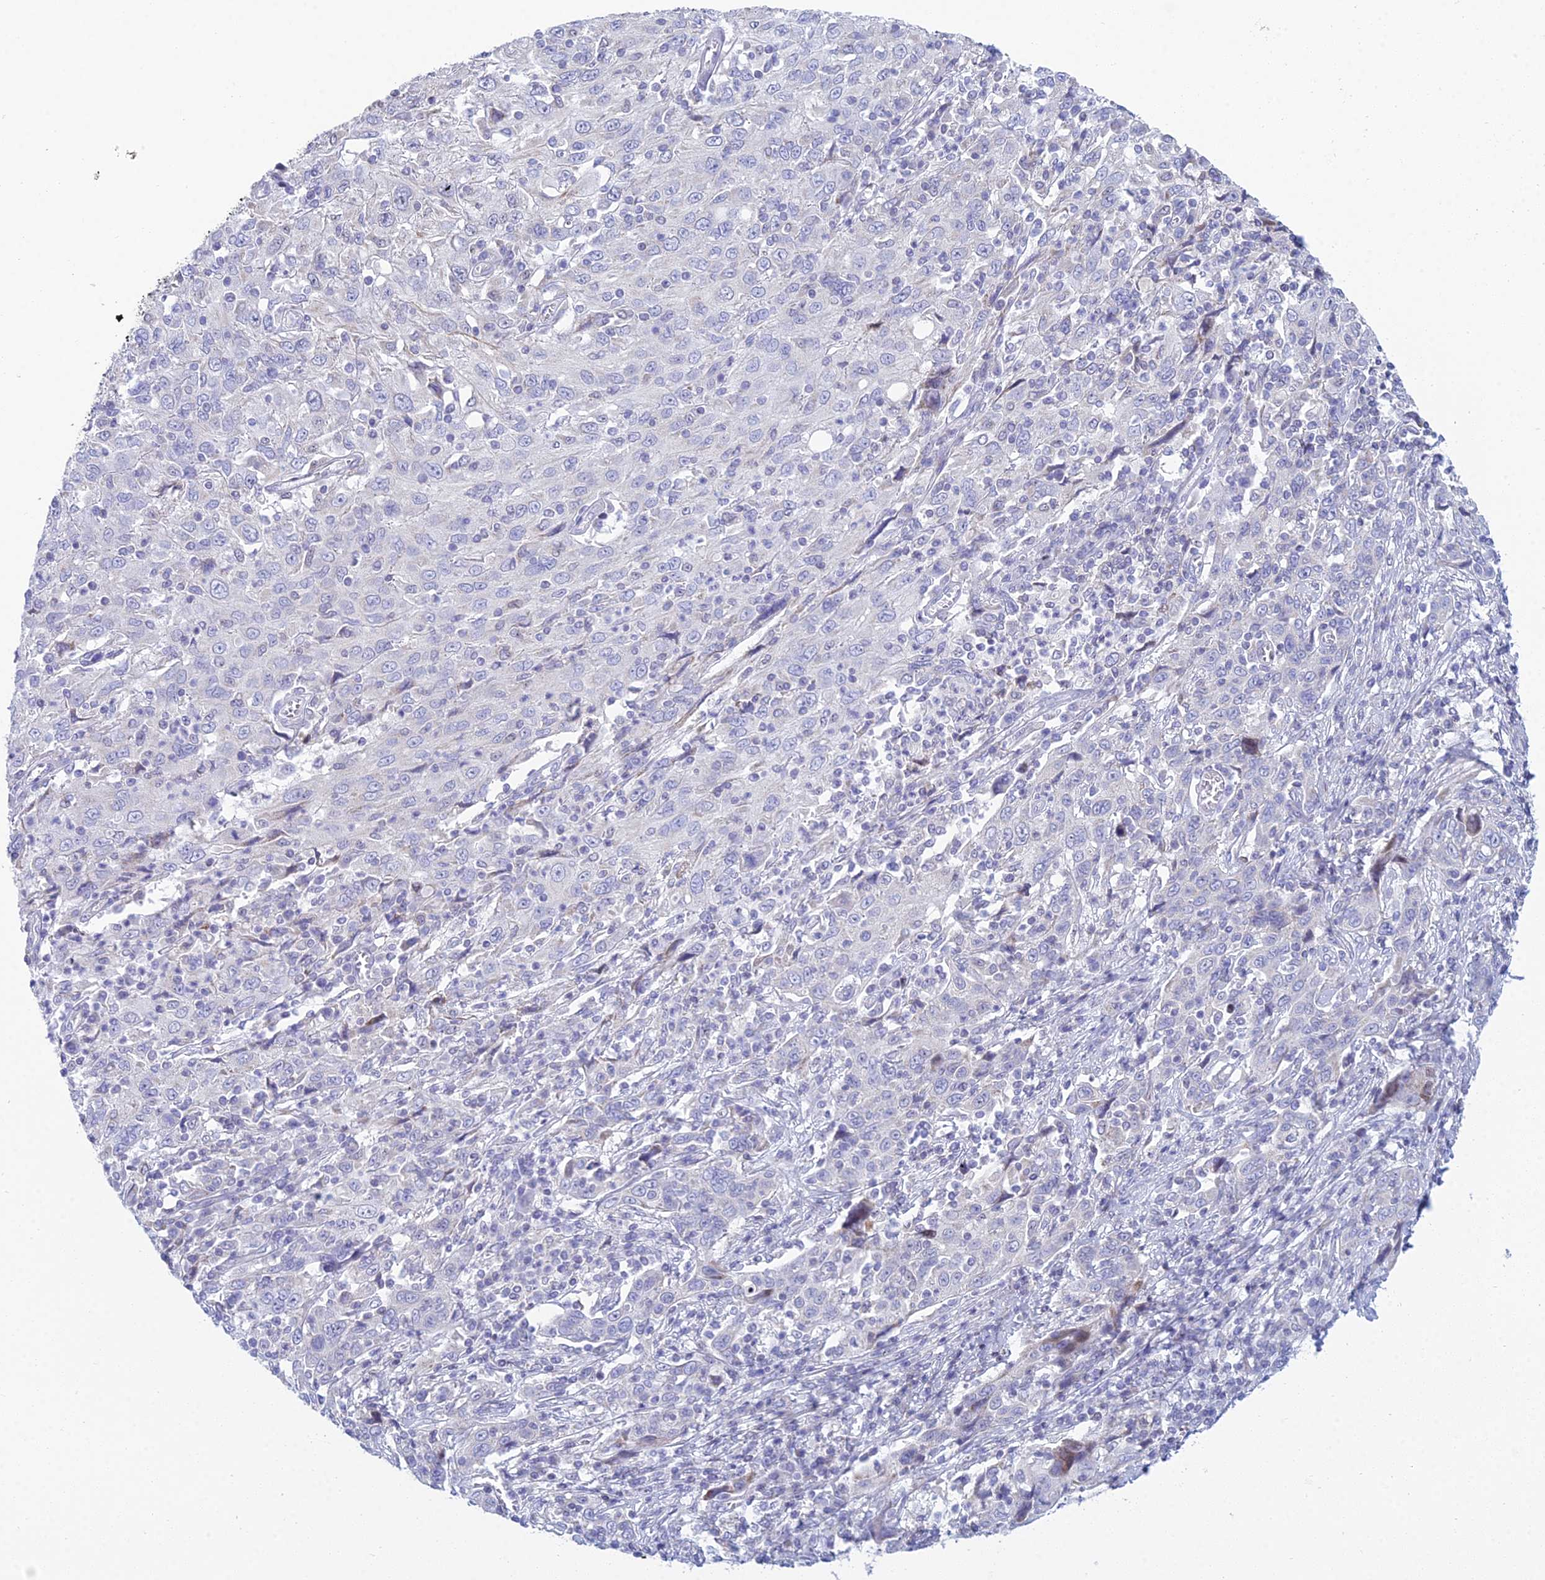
{"staining": {"intensity": "negative", "quantity": "none", "location": "none"}, "tissue": "cervical cancer", "cell_type": "Tumor cells", "image_type": "cancer", "snomed": [{"axis": "morphology", "description": "Squamous cell carcinoma, NOS"}, {"axis": "topography", "description": "Cervix"}], "caption": "IHC of cervical cancer exhibits no positivity in tumor cells.", "gene": "PRR13", "patient": {"sex": "female", "age": 46}}